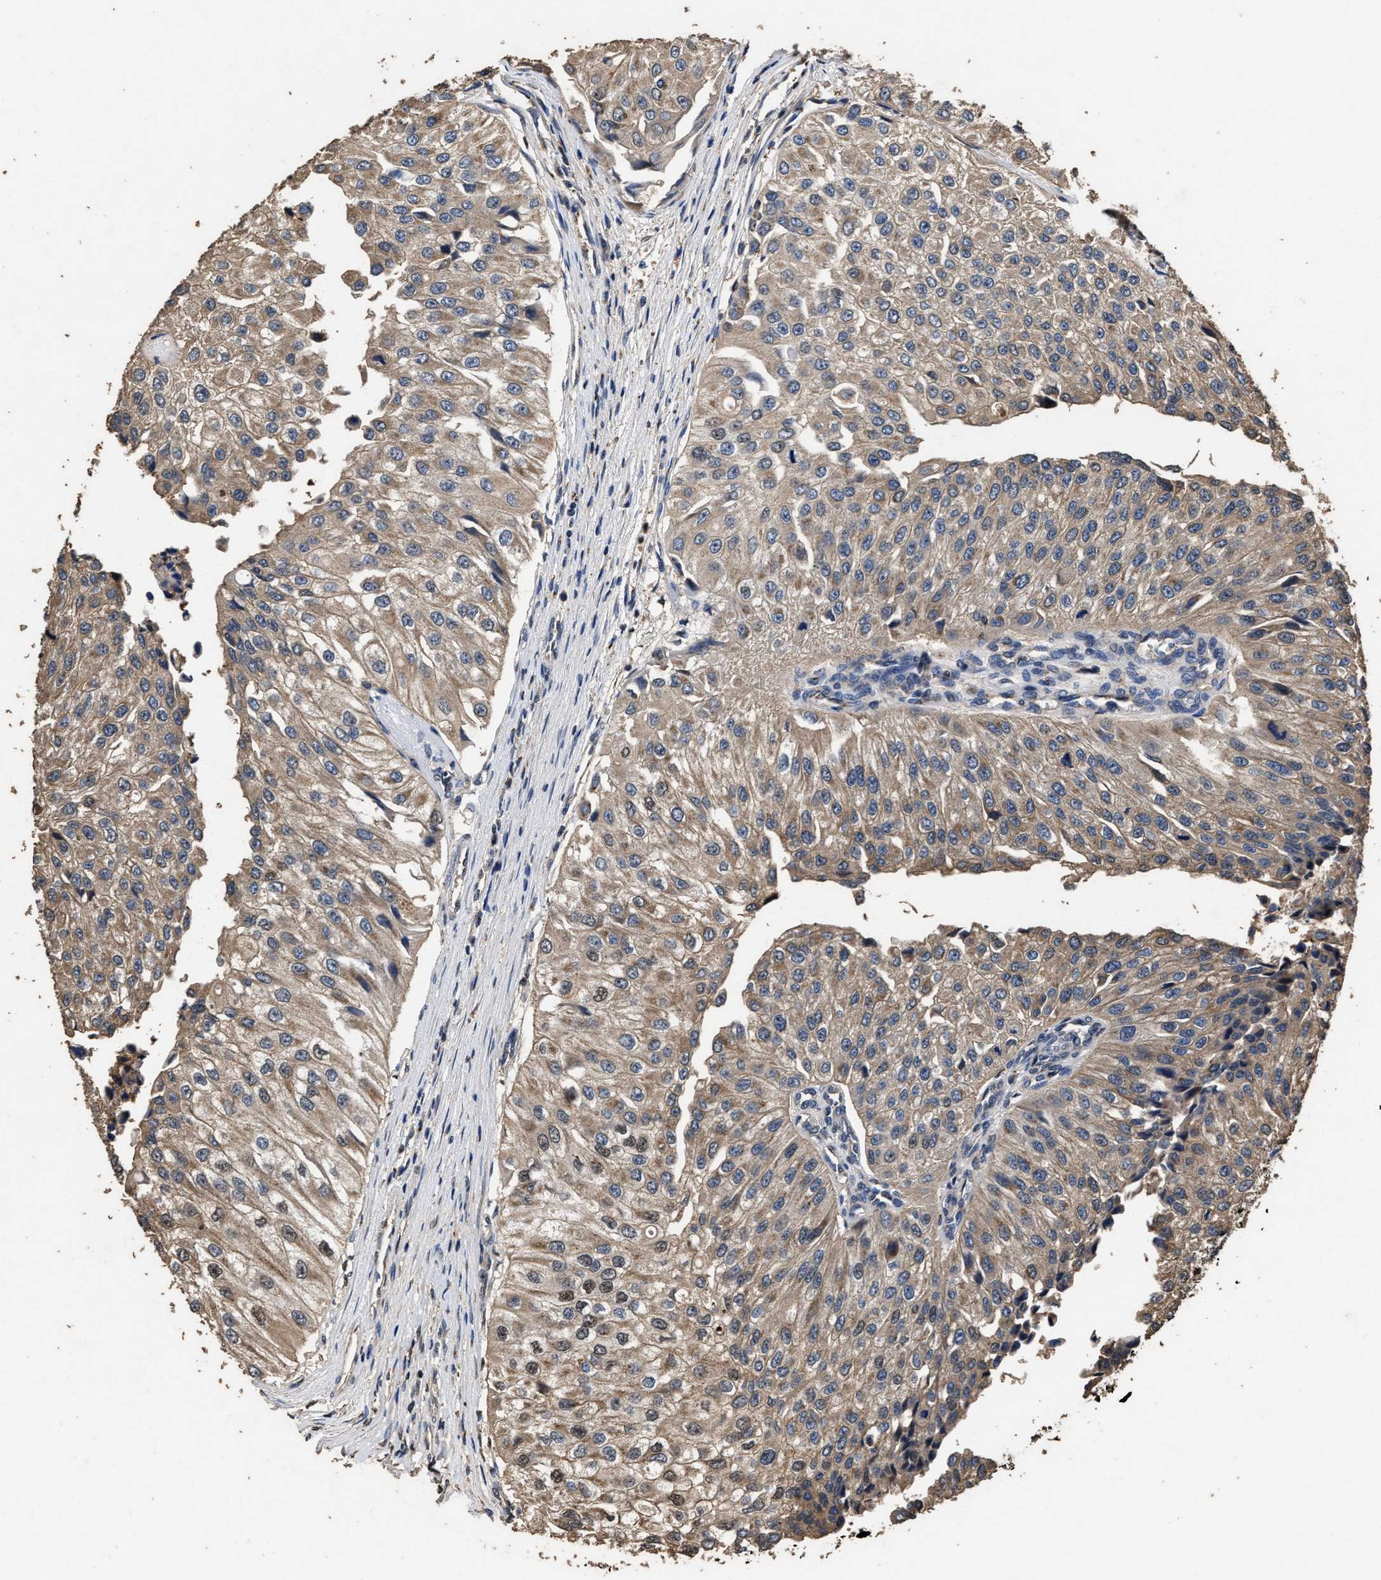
{"staining": {"intensity": "moderate", "quantity": ">75%", "location": "cytoplasmic/membranous,nuclear"}, "tissue": "urothelial cancer", "cell_type": "Tumor cells", "image_type": "cancer", "snomed": [{"axis": "morphology", "description": "Urothelial carcinoma, High grade"}, {"axis": "topography", "description": "Kidney"}, {"axis": "topography", "description": "Urinary bladder"}], "caption": "Protein analysis of urothelial cancer tissue reveals moderate cytoplasmic/membranous and nuclear staining in about >75% of tumor cells.", "gene": "TPST2", "patient": {"sex": "male", "age": 77}}